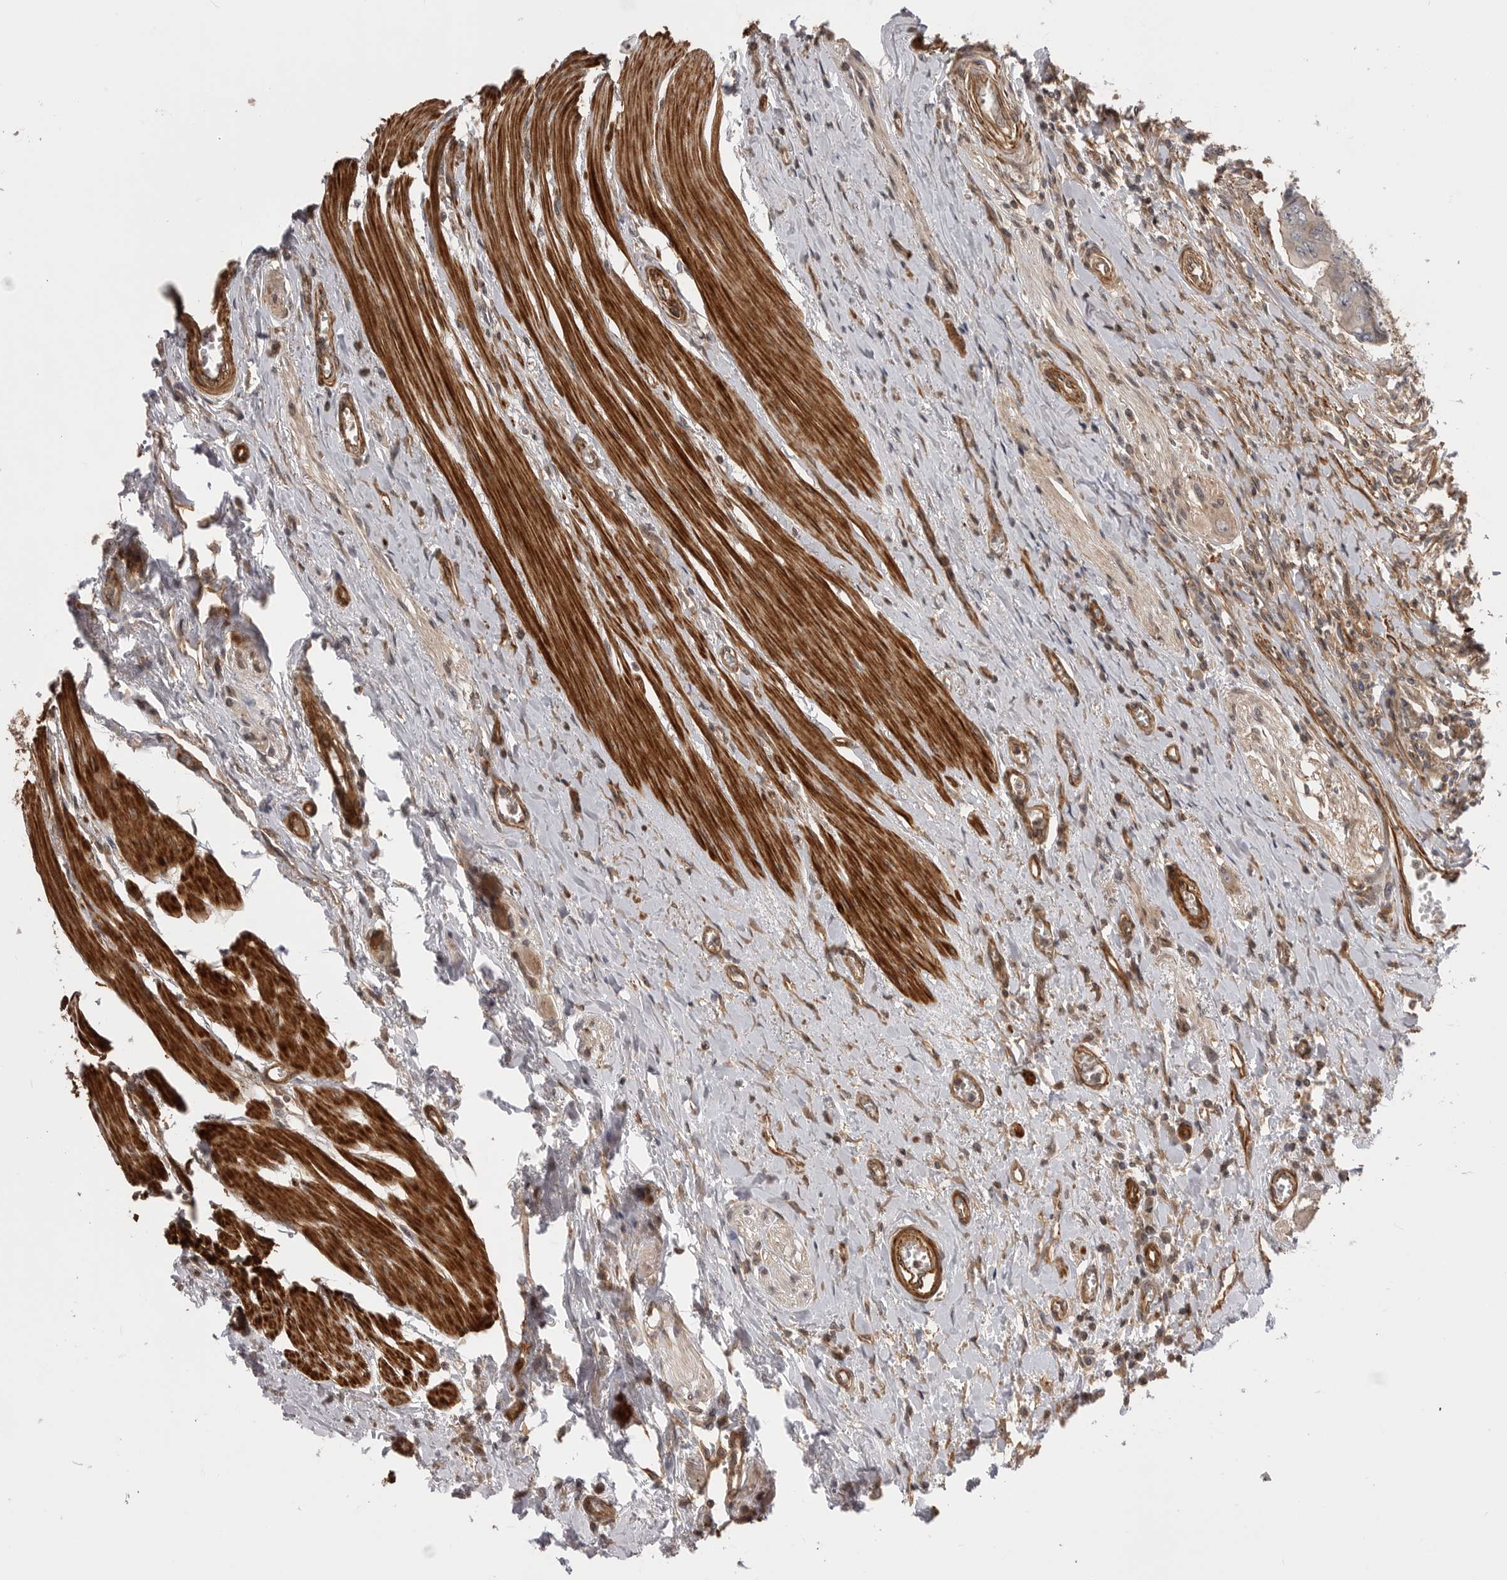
{"staining": {"intensity": "weak", "quantity": "<25%", "location": "cytoplasmic/membranous"}, "tissue": "colorectal cancer", "cell_type": "Tumor cells", "image_type": "cancer", "snomed": [{"axis": "morphology", "description": "Adenocarcinoma, NOS"}, {"axis": "topography", "description": "Rectum"}], "caption": "An immunohistochemistry (IHC) image of adenocarcinoma (colorectal) is shown. There is no staining in tumor cells of adenocarcinoma (colorectal).", "gene": "TRIM56", "patient": {"sex": "male", "age": 84}}